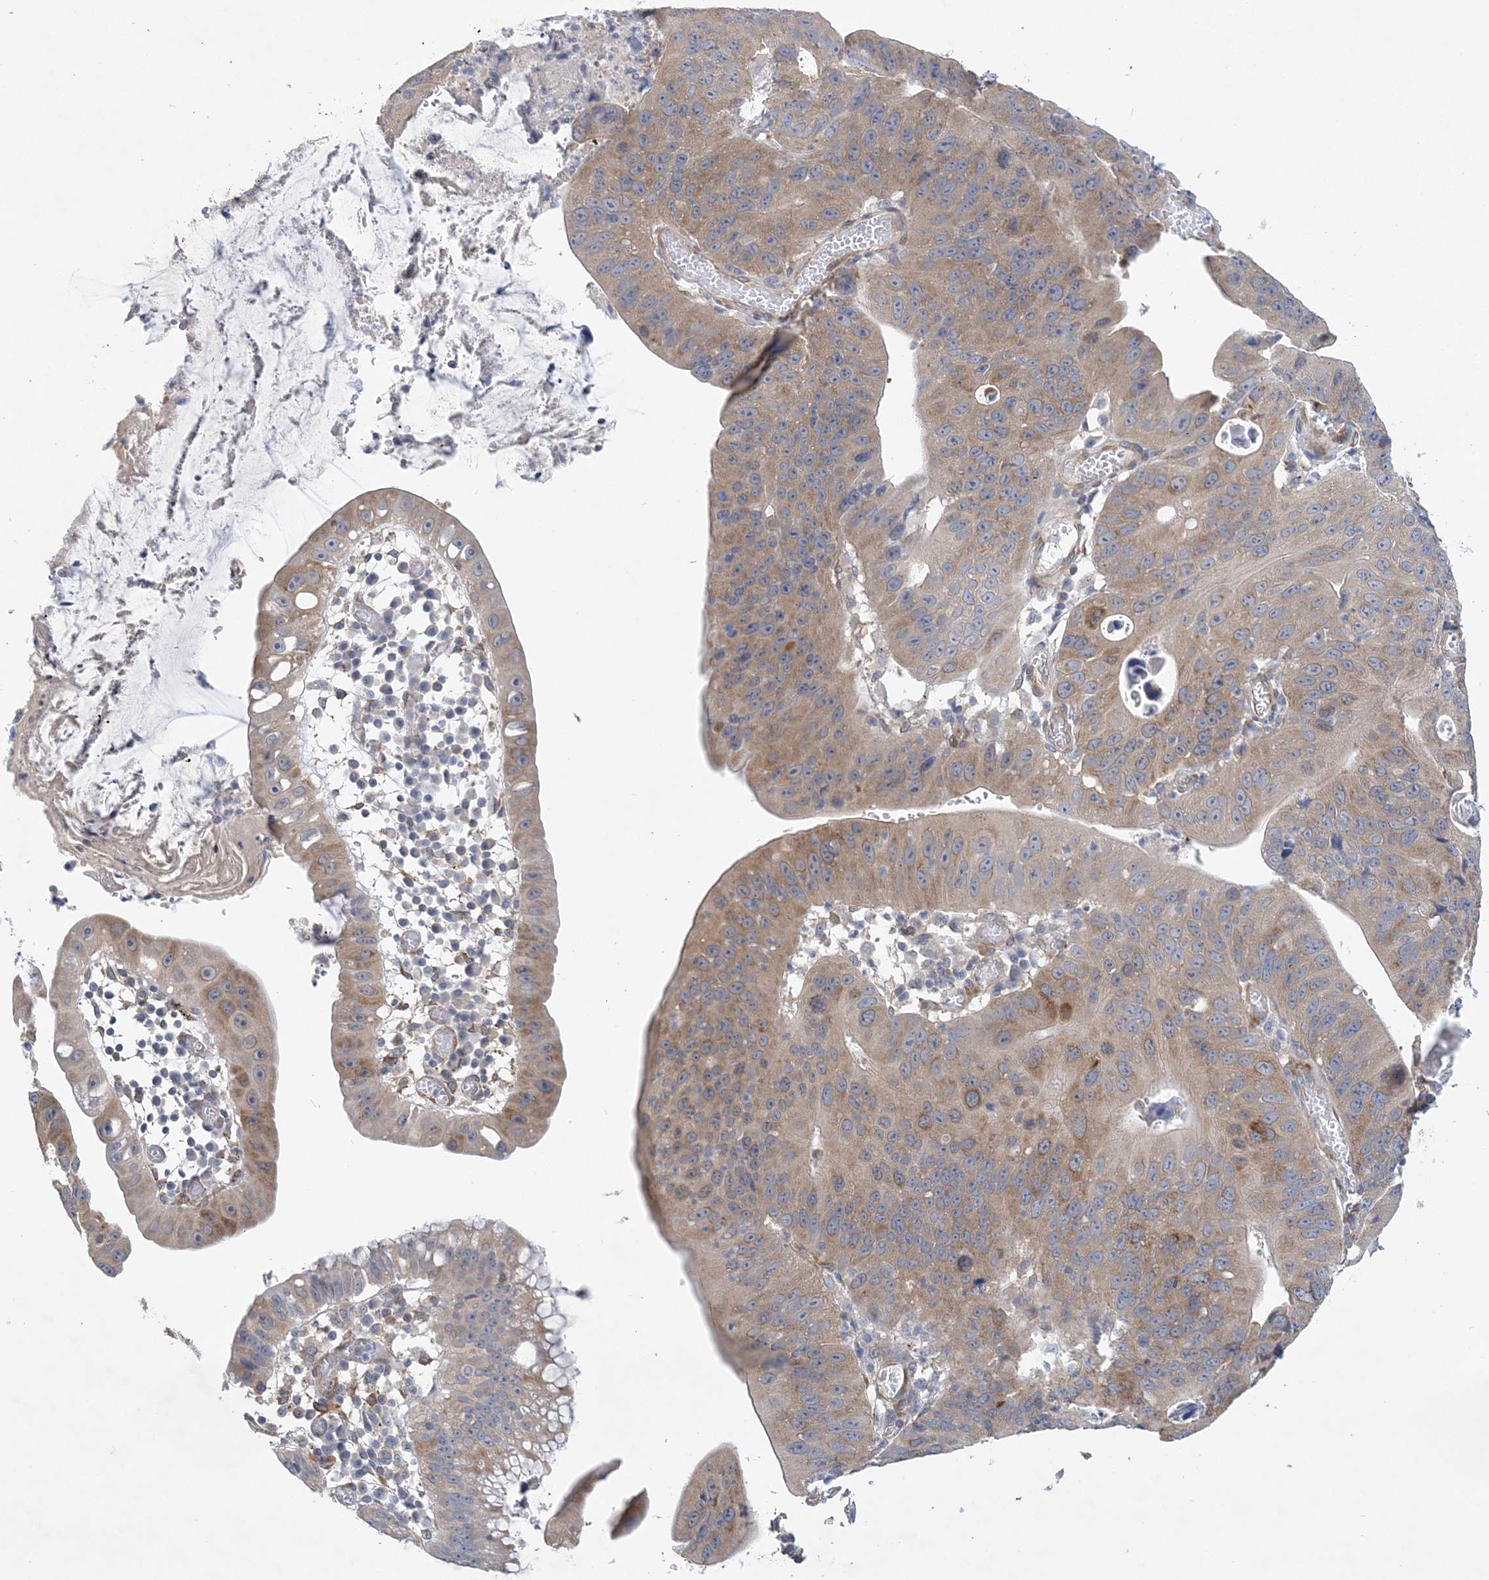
{"staining": {"intensity": "moderate", "quantity": "25%-75%", "location": "cytoplasmic/membranous"}, "tissue": "stomach cancer", "cell_type": "Tumor cells", "image_type": "cancer", "snomed": [{"axis": "morphology", "description": "Adenocarcinoma, NOS"}, {"axis": "topography", "description": "Stomach"}], "caption": "Immunohistochemical staining of stomach adenocarcinoma exhibits medium levels of moderate cytoplasmic/membranous staining in about 25%-75% of tumor cells.", "gene": "MAP4K5", "patient": {"sex": "male", "age": 59}}